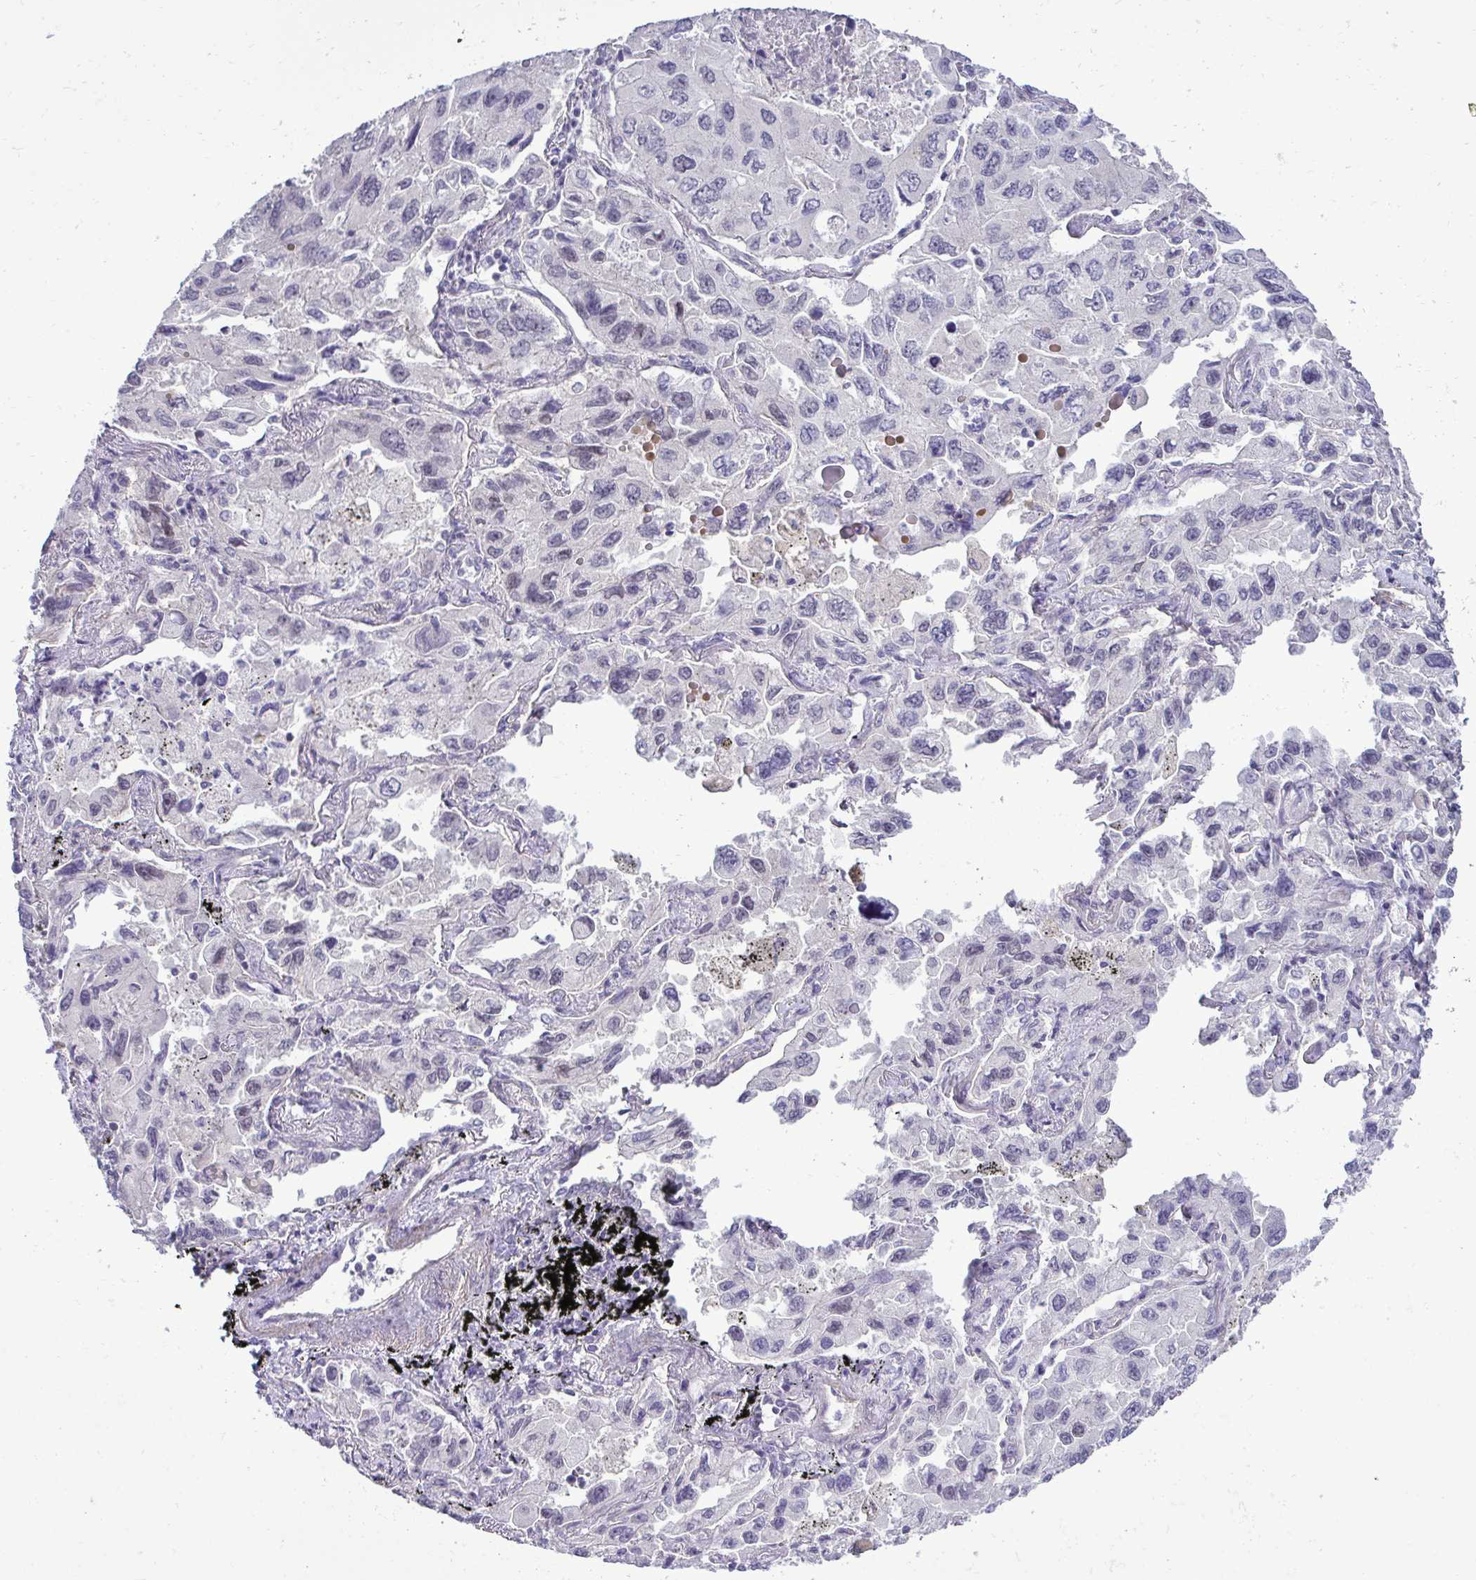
{"staining": {"intensity": "negative", "quantity": "none", "location": "none"}, "tissue": "lung cancer", "cell_type": "Tumor cells", "image_type": "cancer", "snomed": [{"axis": "morphology", "description": "Adenocarcinoma, NOS"}, {"axis": "topography", "description": "Lung"}], "caption": "A high-resolution image shows IHC staining of lung cancer, which exhibits no significant staining in tumor cells.", "gene": "SLC30A3", "patient": {"sex": "male", "age": 64}}